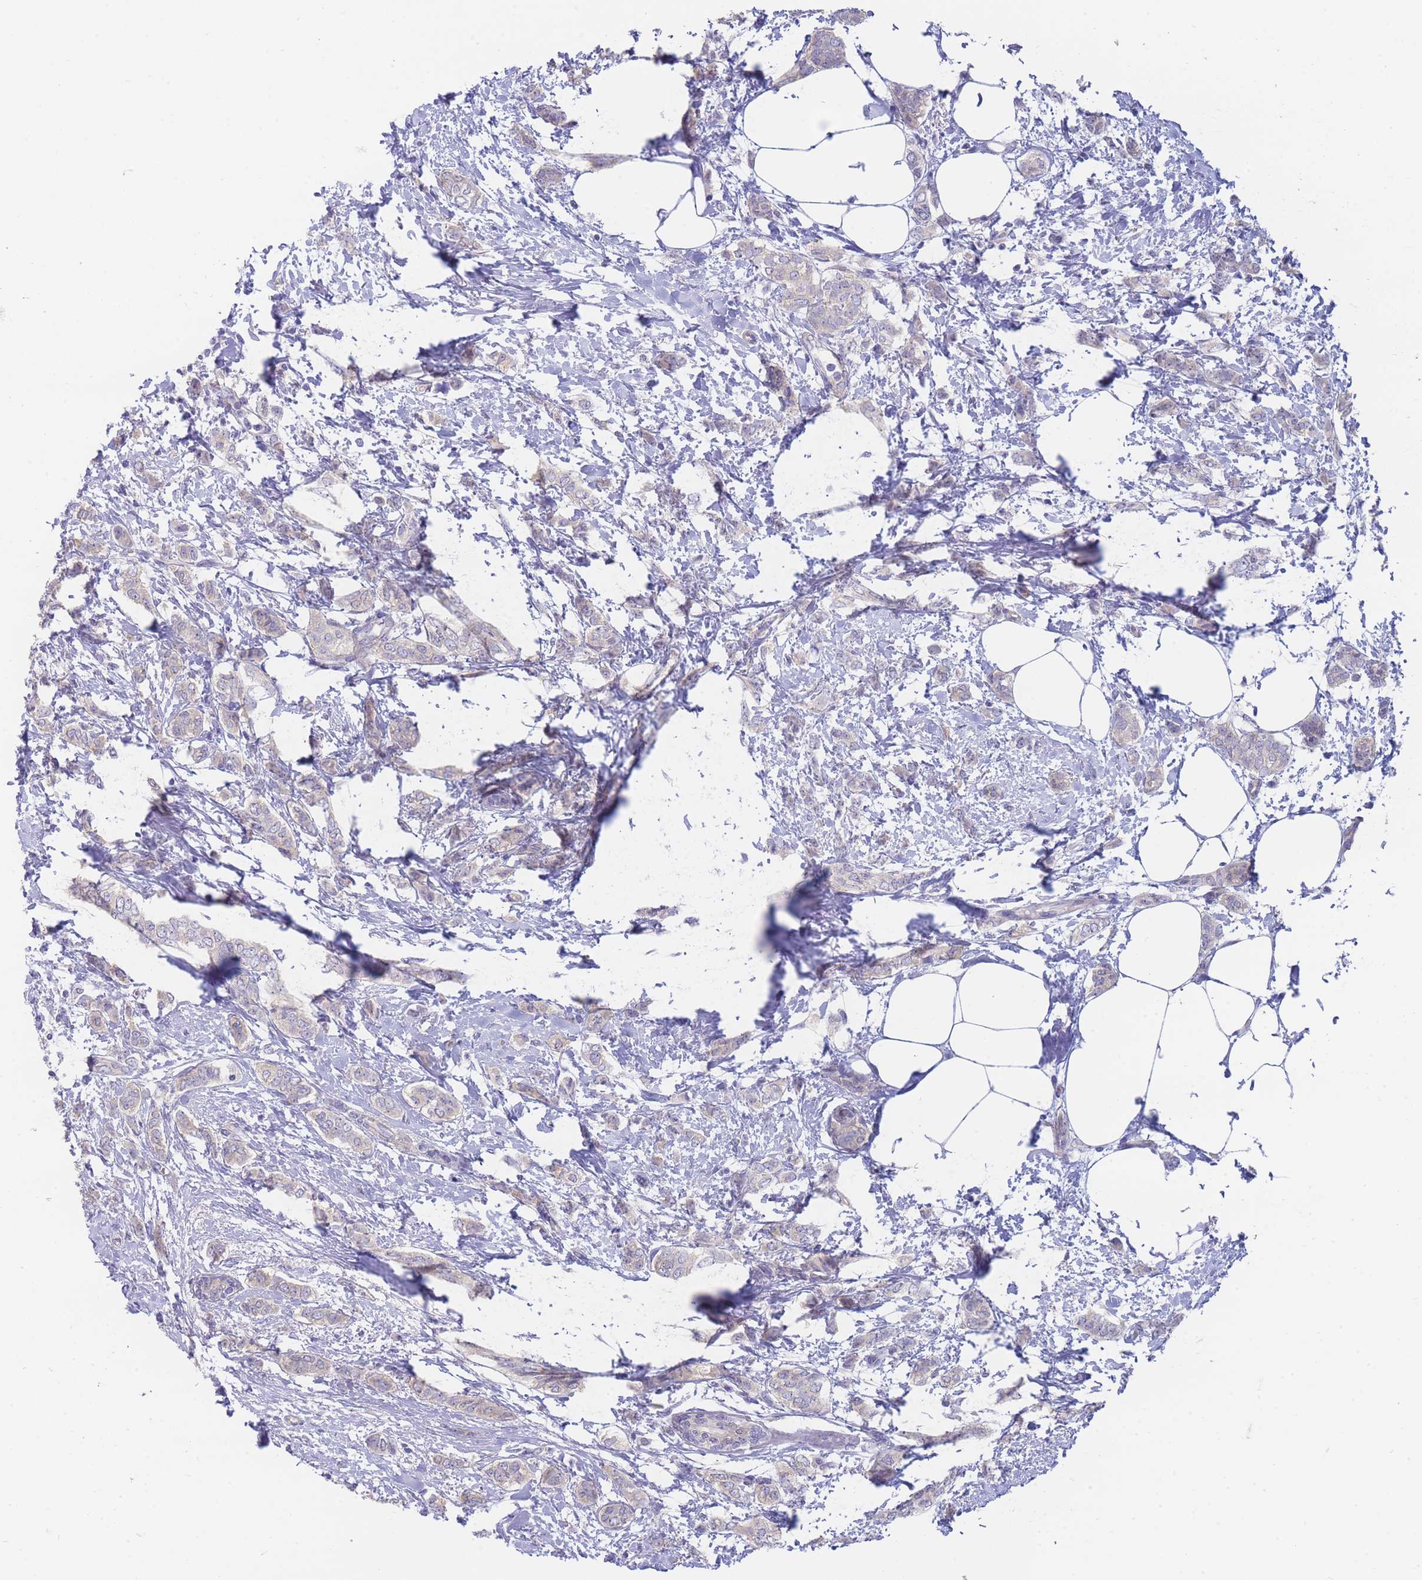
{"staining": {"intensity": "negative", "quantity": "none", "location": "none"}, "tissue": "breast cancer", "cell_type": "Tumor cells", "image_type": "cancer", "snomed": [{"axis": "morphology", "description": "Duct carcinoma"}, {"axis": "topography", "description": "Breast"}], "caption": "An image of breast cancer stained for a protein reveals no brown staining in tumor cells.", "gene": "SUGT1", "patient": {"sex": "female", "age": 72}}